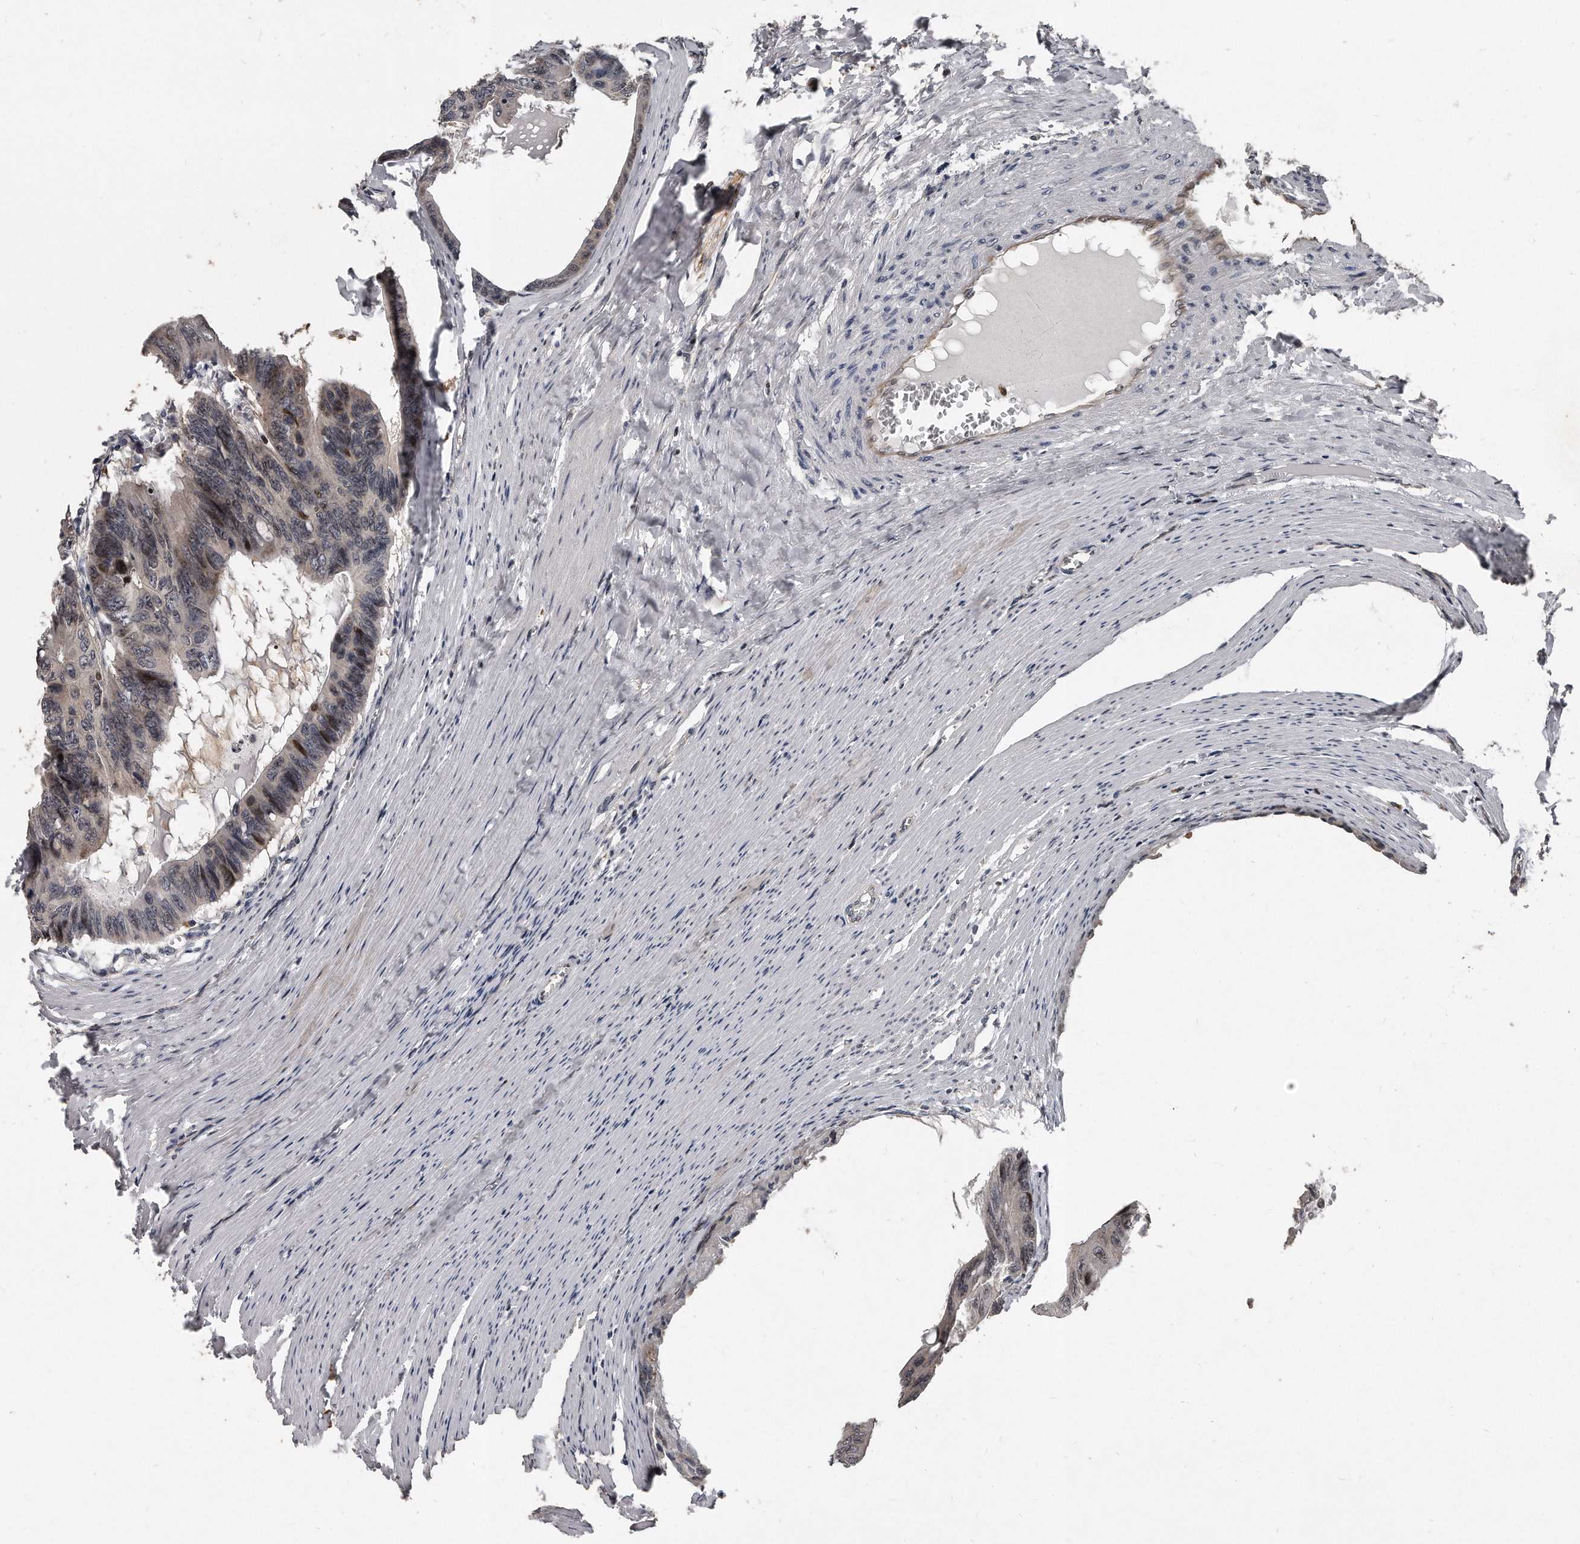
{"staining": {"intensity": "moderate", "quantity": "<25%", "location": "nuclear"}, "tissue": "colorectal cancer", "cell_type": "Tumor cells", "image_type": "cancer", "snomed": [{"axis": "morphology", "description": "Adenocarcinoma, NOS"}, {"axis": "topography", "description": "Colon"}], "caption": "A brown stain shows moderate nuclear staining of a protein in human adenocarcinoma (colorectal) tumor cells. The staining is performed using DAB (3,3'-diaminobenzidine) brown chromogen to label protein expression. The nuclei are counter-stained blue using hematoxylin.", "gene": "GCH1", "patient": {"sex": "female", "age": 55}}